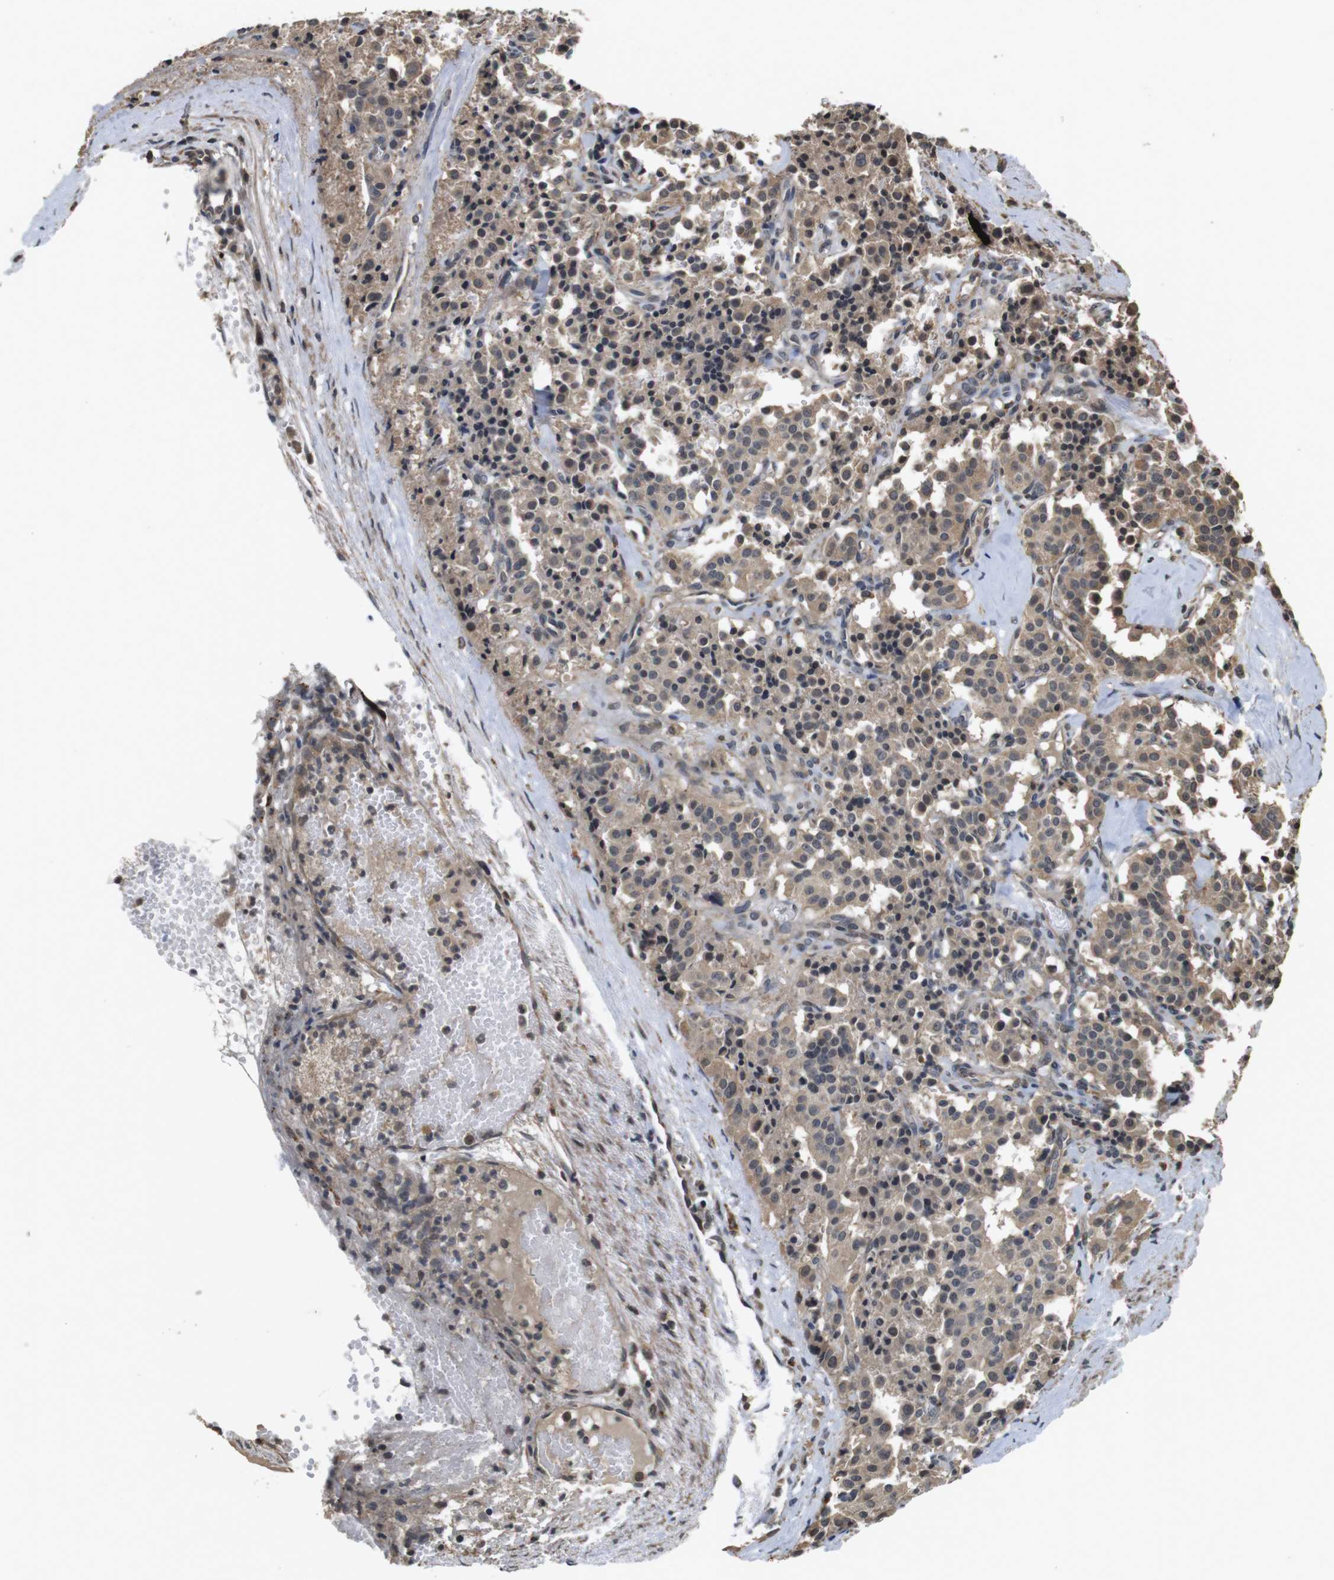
{"staining": {"intensity": "weak", "quantity": ">75%", "location": "cytoplasmic/membranous"}, "tissue": "carcinoid", "cell_type": "Tumor cells", "image_type": "cancer", "snomed": [{"axis": "morphology", "description": "Carcinoid, malignant, NOS"}, {"axis": "topography", "description": "Lung"}], "caption": "Malignant carcinoid stained with DAB (3,3'-diaminobenzidine) IHC shows low levels of weak cytoplasmic/membranous expression in about >75% of tumor cells.", "gene": "FZD10", "patient": {"sex": "male", "age": 30}}